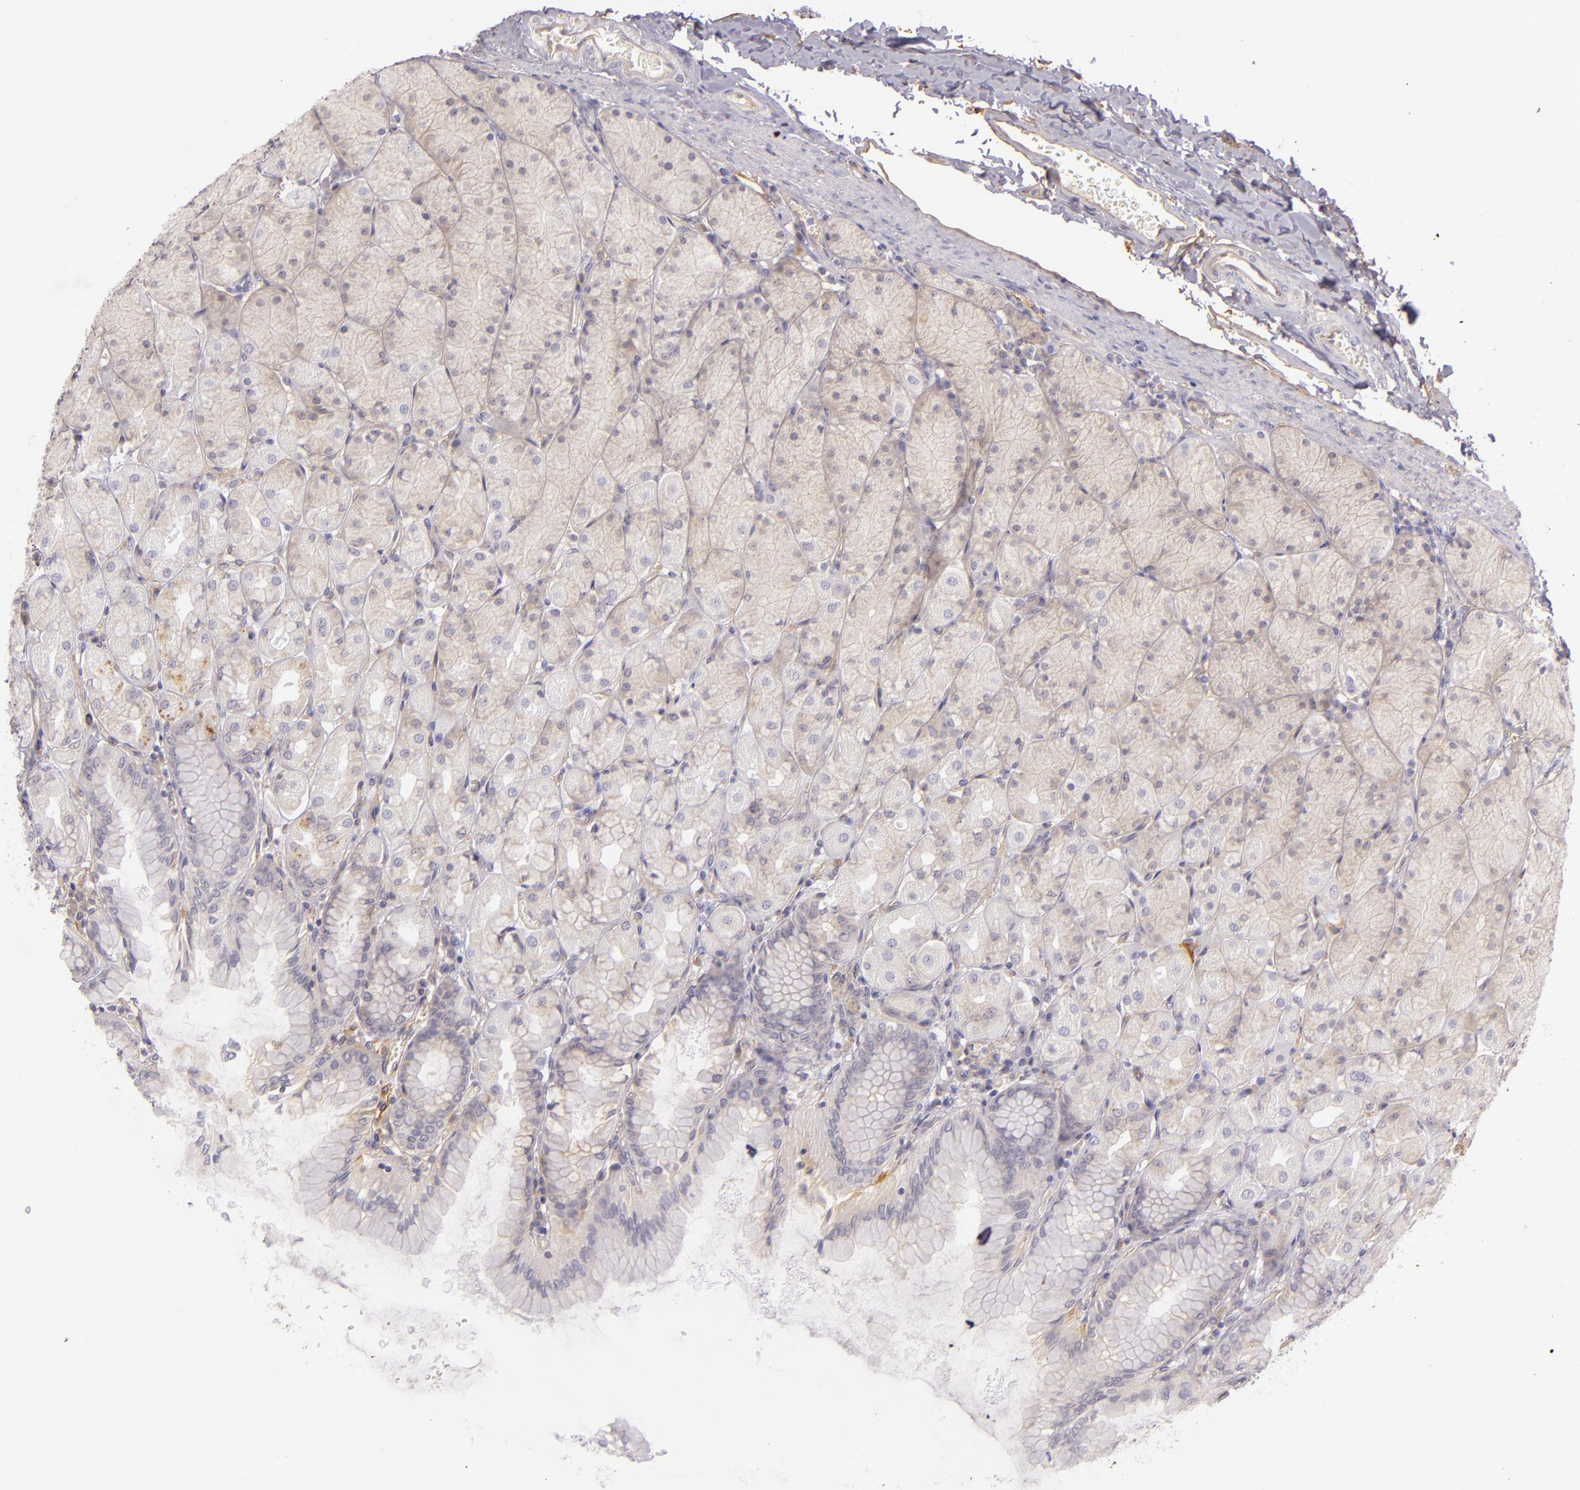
{"staining": {"intensity": "weak", "quantity": "<25%", "location": "cytoplasmic/membranous"}, "tissue": "stomach", "cell_type": "Glandular cells", "image_type": "normal", "snomed": [{"axis": "morphology", "description": "Normal tissue, NOS"}, {"axis": "topography", "description": "Stomach, upper"}], "caption": "DAB (3,3'-diaminobenzidine) immunohistochemical staining of unremarkable stomach exhibits no significant positivity in glandular cells. Nuclei are stained in blue.", "gene": "CTSF", "patient": {"sex": "female", "age": 56}}